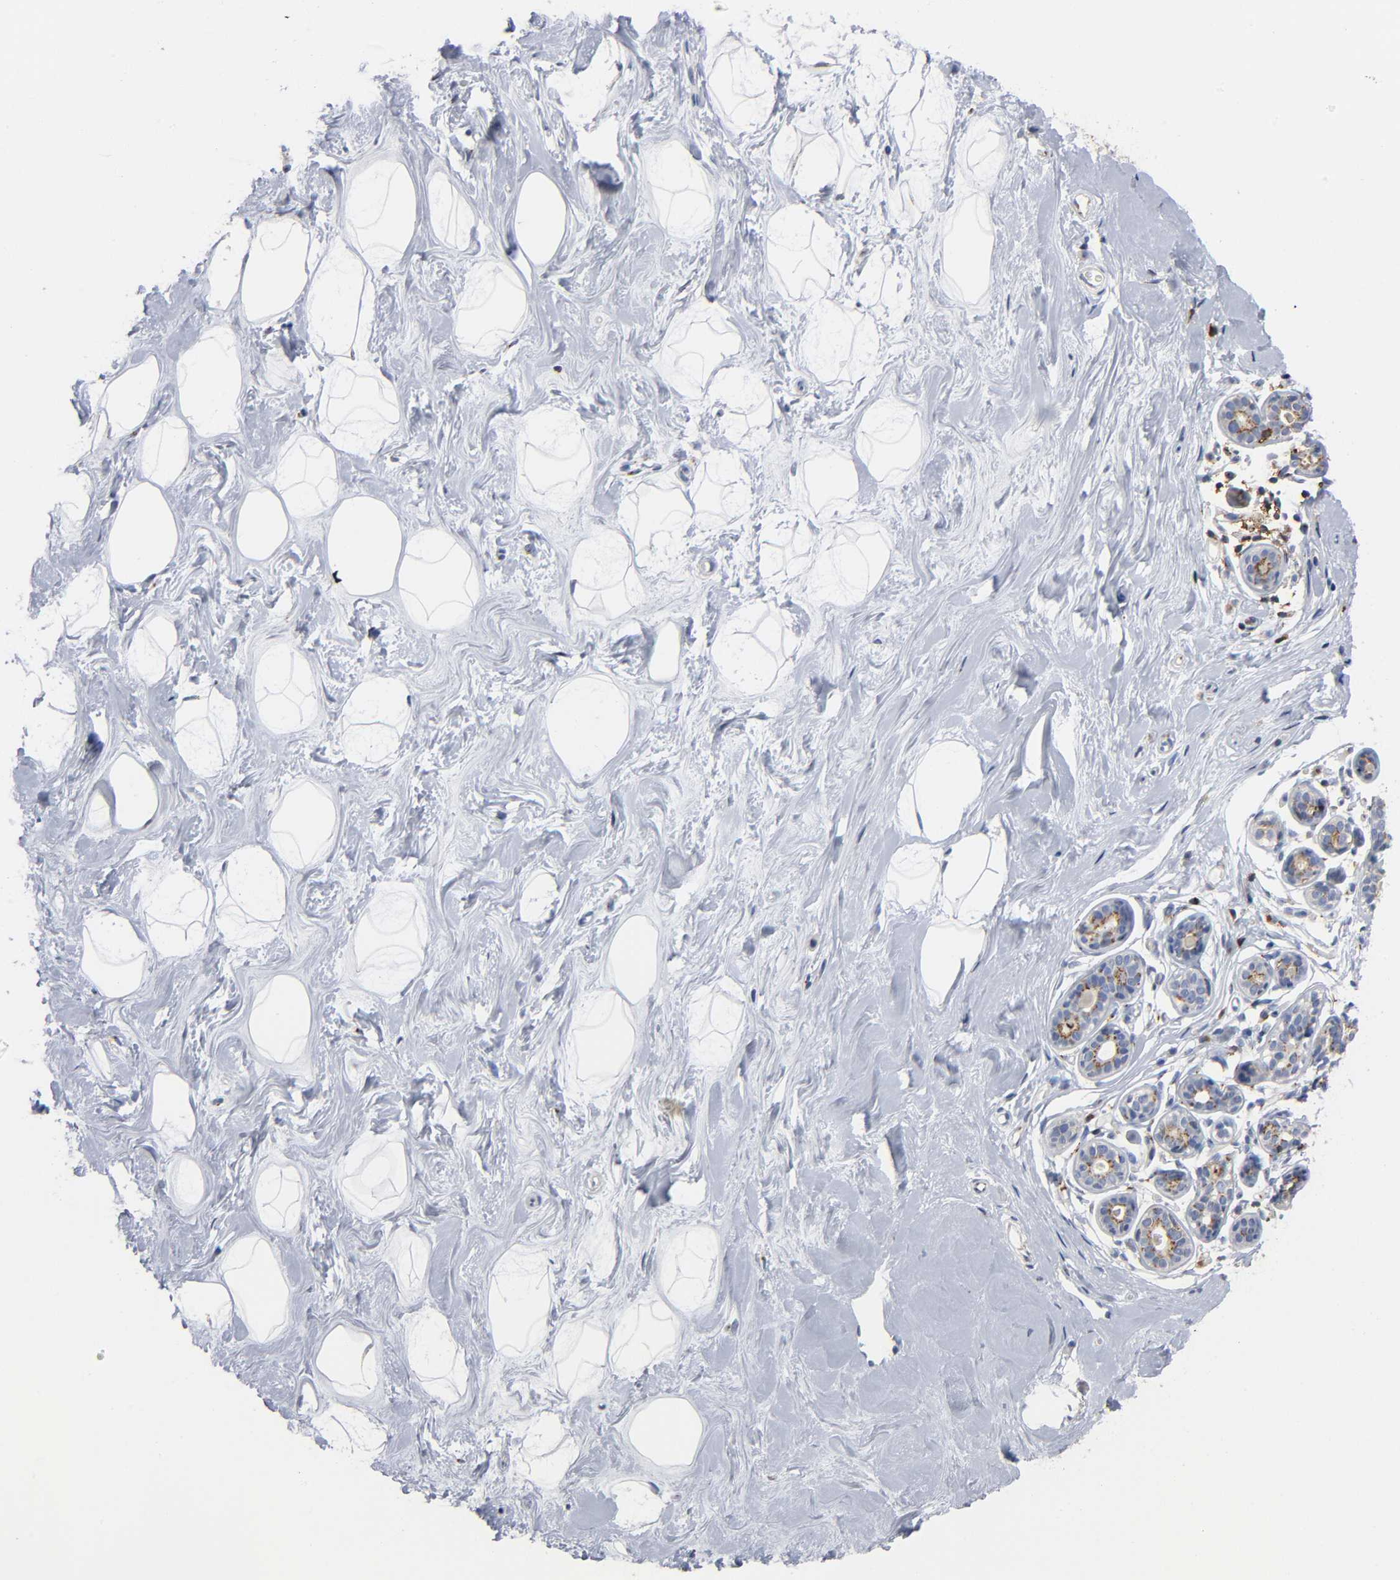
{"staining": {"intensity": "negative", "quantity": "none", "location": "none"}, "tissue": "breast", "cell_type": "Adipocytes", "image_type": "normal", "snomed": [{"axis": "morphology", "description": "Normal tissue, NOS"}, {"axis": "topography", "description": "Breast"}], "caption": "High power microscopy histopathology image of an immunohistochemistry histopathology image of benign breast, revealing no significant staining in adipocytes.", "gene": "CAPN10", "patient": {"sex": "female", "age": 23}}